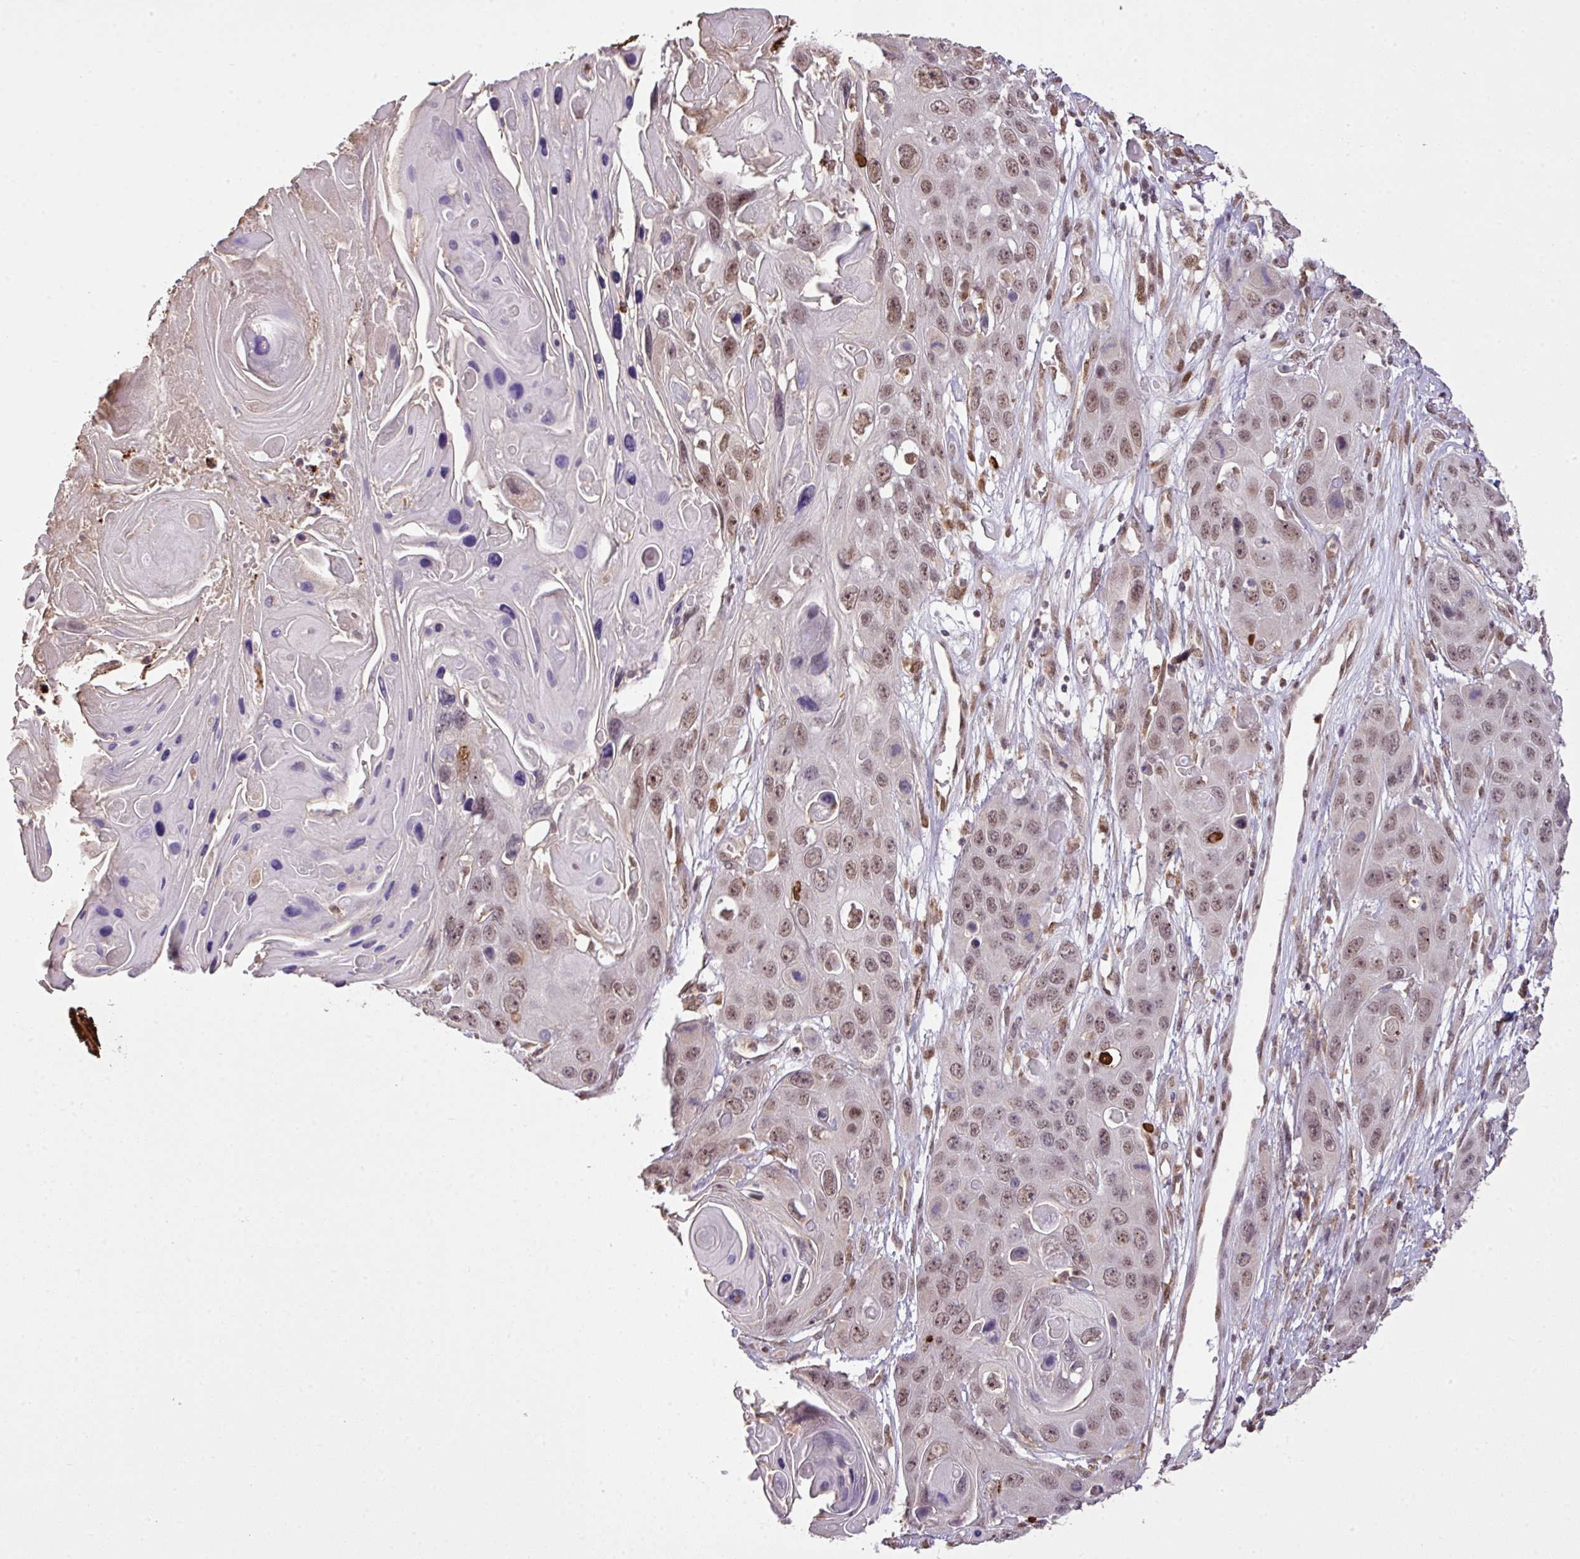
{"staining": {"intensity": "moderate", "quantity": ">75%", "location": "nuclear"}, "tissue": "skin cancer", "cell_type": "Tumor cells", "image_type": "cancer", "snomed": [{"axis": "morphology", "description": "Squamous cell carcinoma, NOS"}, {"axis": "topography", "description": "Skin"}], "caption": "Protein analysis of skin cancer tissue exhibits moderate nuclear staining in approximately >75% of tumor cells. Using DAB (brown) and hematoxylin (blue) stains, captured at high magnification using brightfield microscopy.", "gene": "SMCO4", "patient": {"sex": "male", "age": 55}}